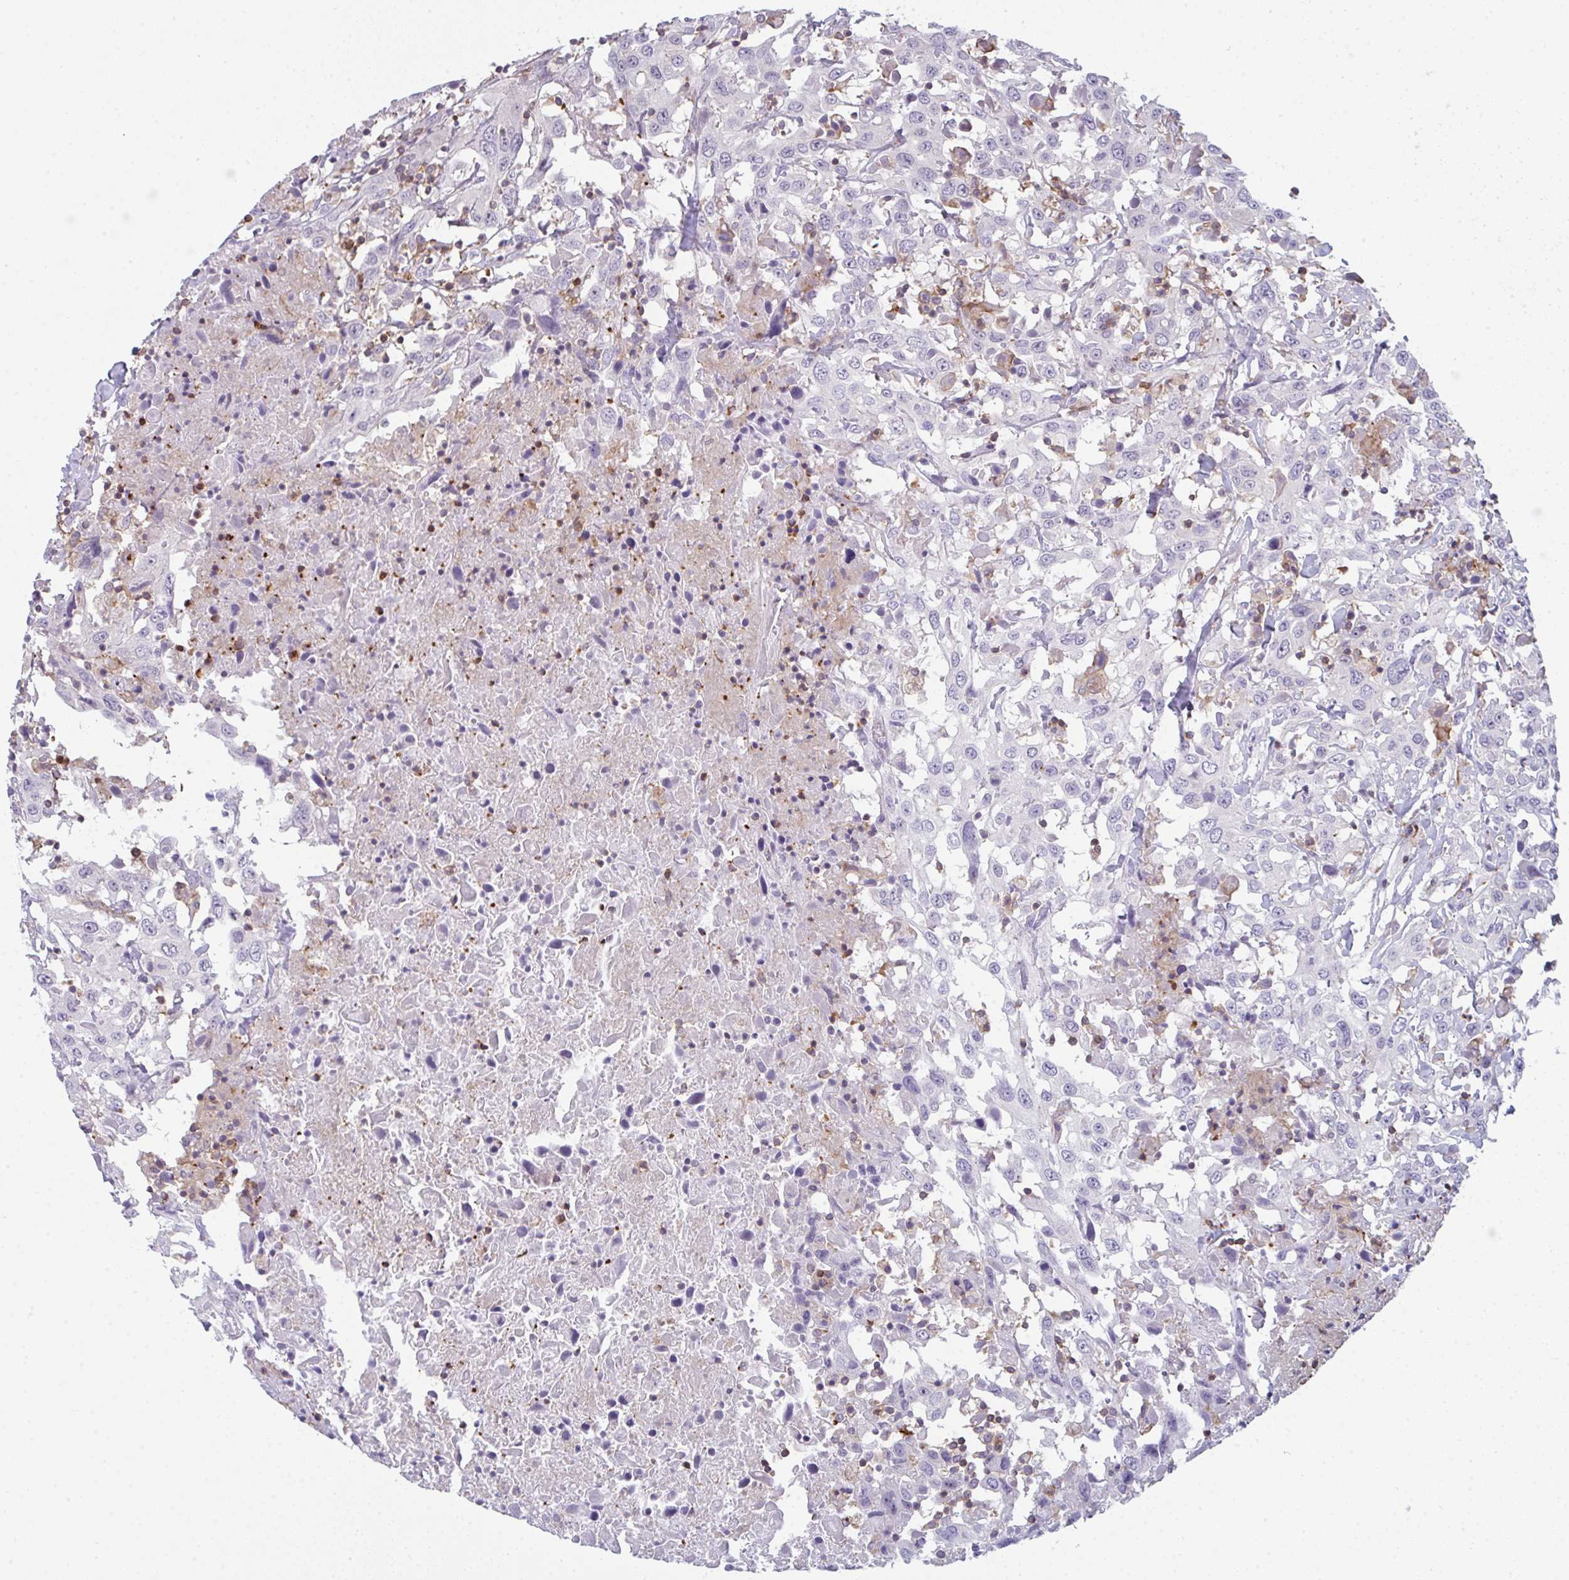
{"staining": {"intensity": "negative", "quantity": "none", "location": "none"}, "tissue": "urothelial cancer", "cell_type": "Tumor cells", "image_type": "cancer", "snomed": [{"axis": "morphology", "description": "Urothelial carcinoma, High grade"}, {"axis": "topography", "description": "Urinary bladder"}], "caption": "Tumor cells are negative for protein expression in human high-grade urothelial carcinoma.", "gene": "CD80", "patient": {"sex": "male", "age": 61}}